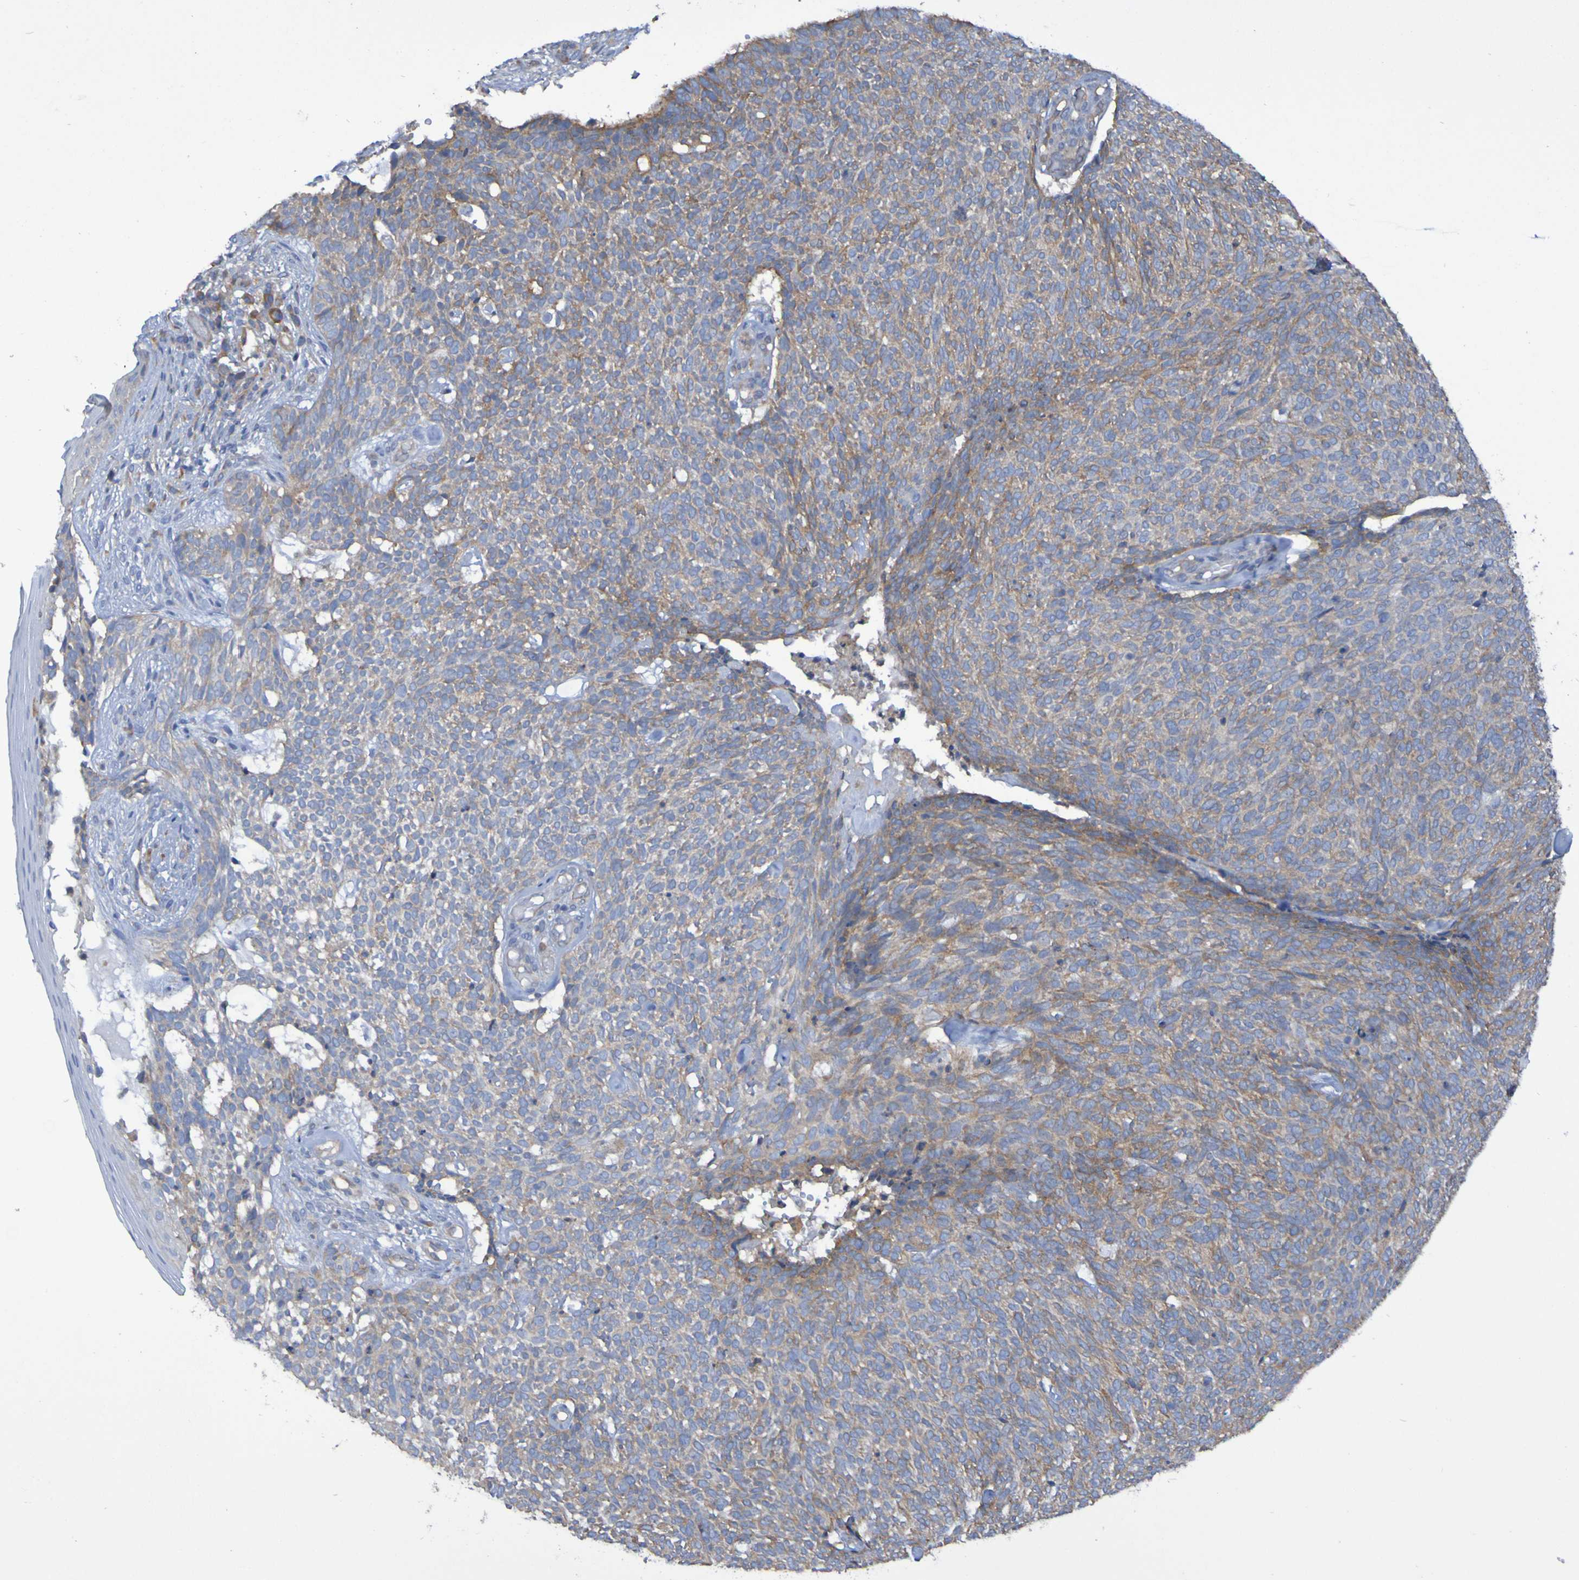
{"staining": {"intensity": "weak", "quantity": ">75%", "location": "cytoplasmic/membranous"}, "tissue": "skin cancer", "cell_type": "Tumor cells", "image_type": "cancer", "snomed": [{"axis": "morphology", "description": "Basal cell carcinoma"}, {"axis": "topography", "description": "Skin"}], "caption": "There is low levels of weak cytoplasmic/membranous staining in tumor cells of skin cancer (basal cell carcinoma), as demonstrated by immunohistochemical staining (brown color).", "gene": "SYNJ1", "patient": {"sex": "female", "age": 84}}